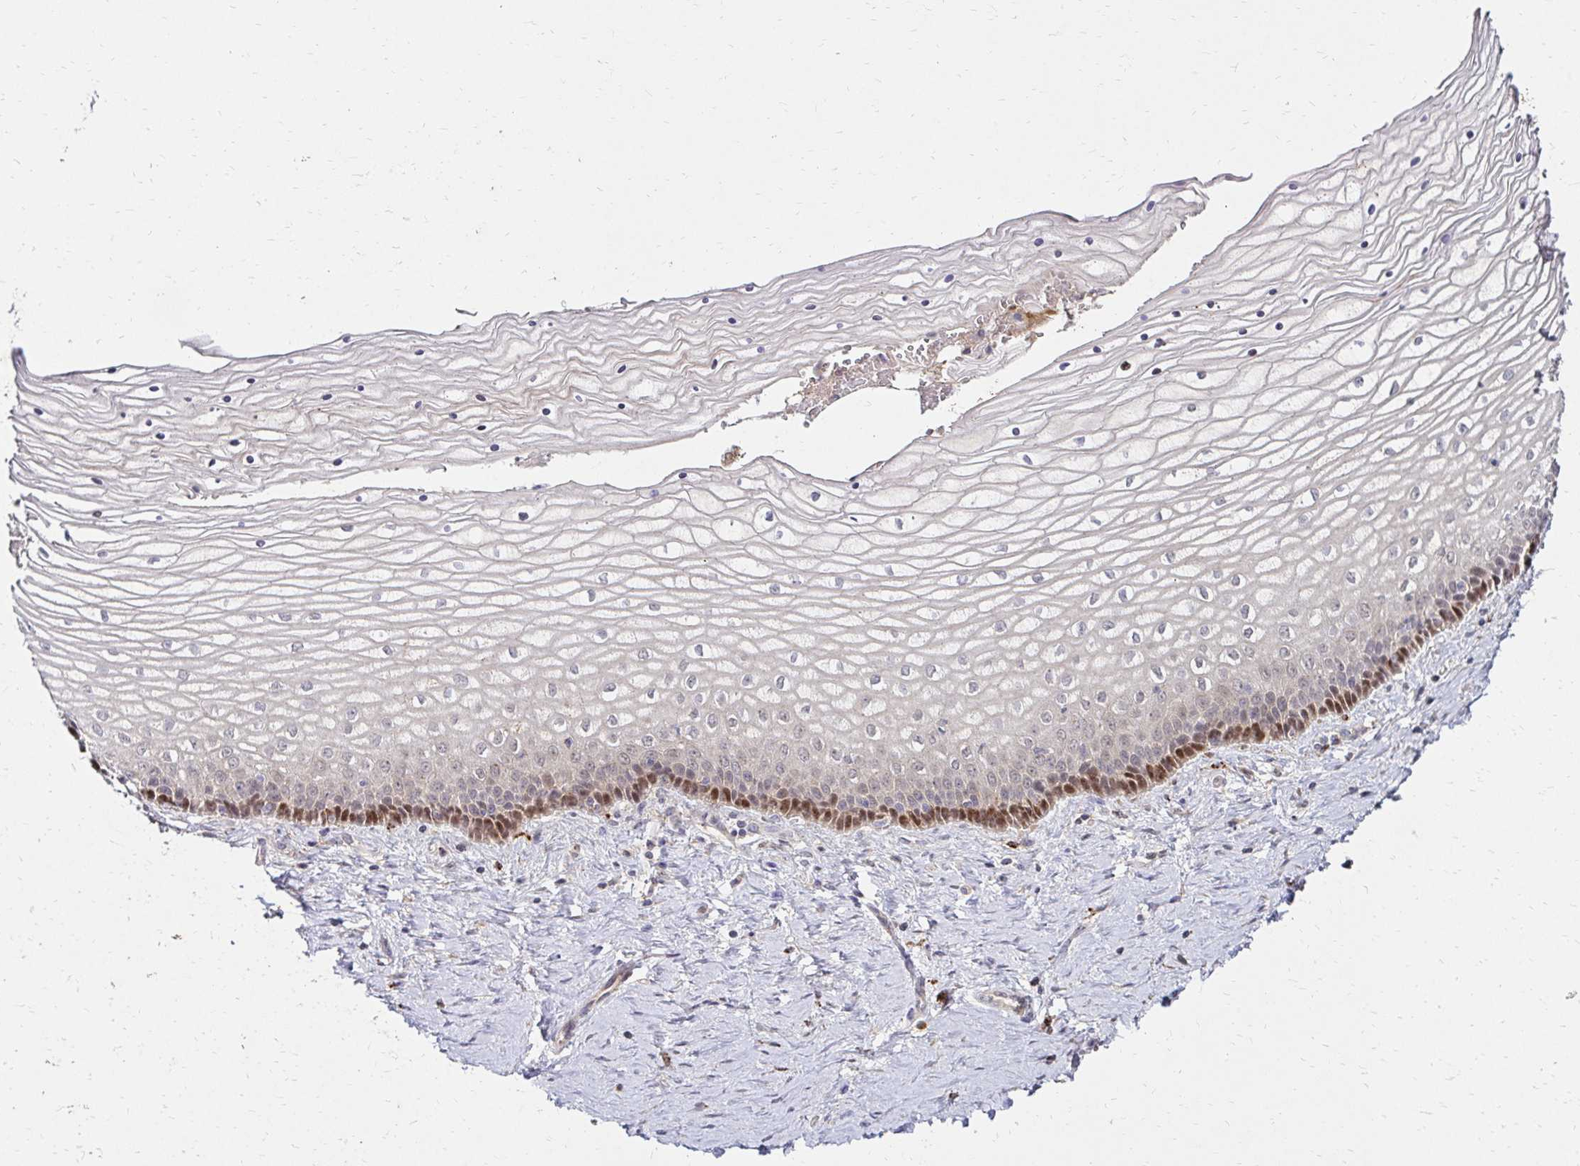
{"staining": {"intensity": "moderate", "quantity": "<25%", "location": "cytoplasmic/membranous"}, "tissue": "vagina", "cell_type": "Squamous epithelial cells", "image_type": "normal", "snomed": [{"axis": "morphology", "description": "Normal tissue, NOS"}, {"axis": "topography", "description": "Vagina"}], "caption": "Protein expression analysis of normal vagina shows moderate cytoplasmic/membranous staining in about <25% of squamous epithelial cells.", "gene": "IDUA", "patient": {"sex": "female", "age": 45}}